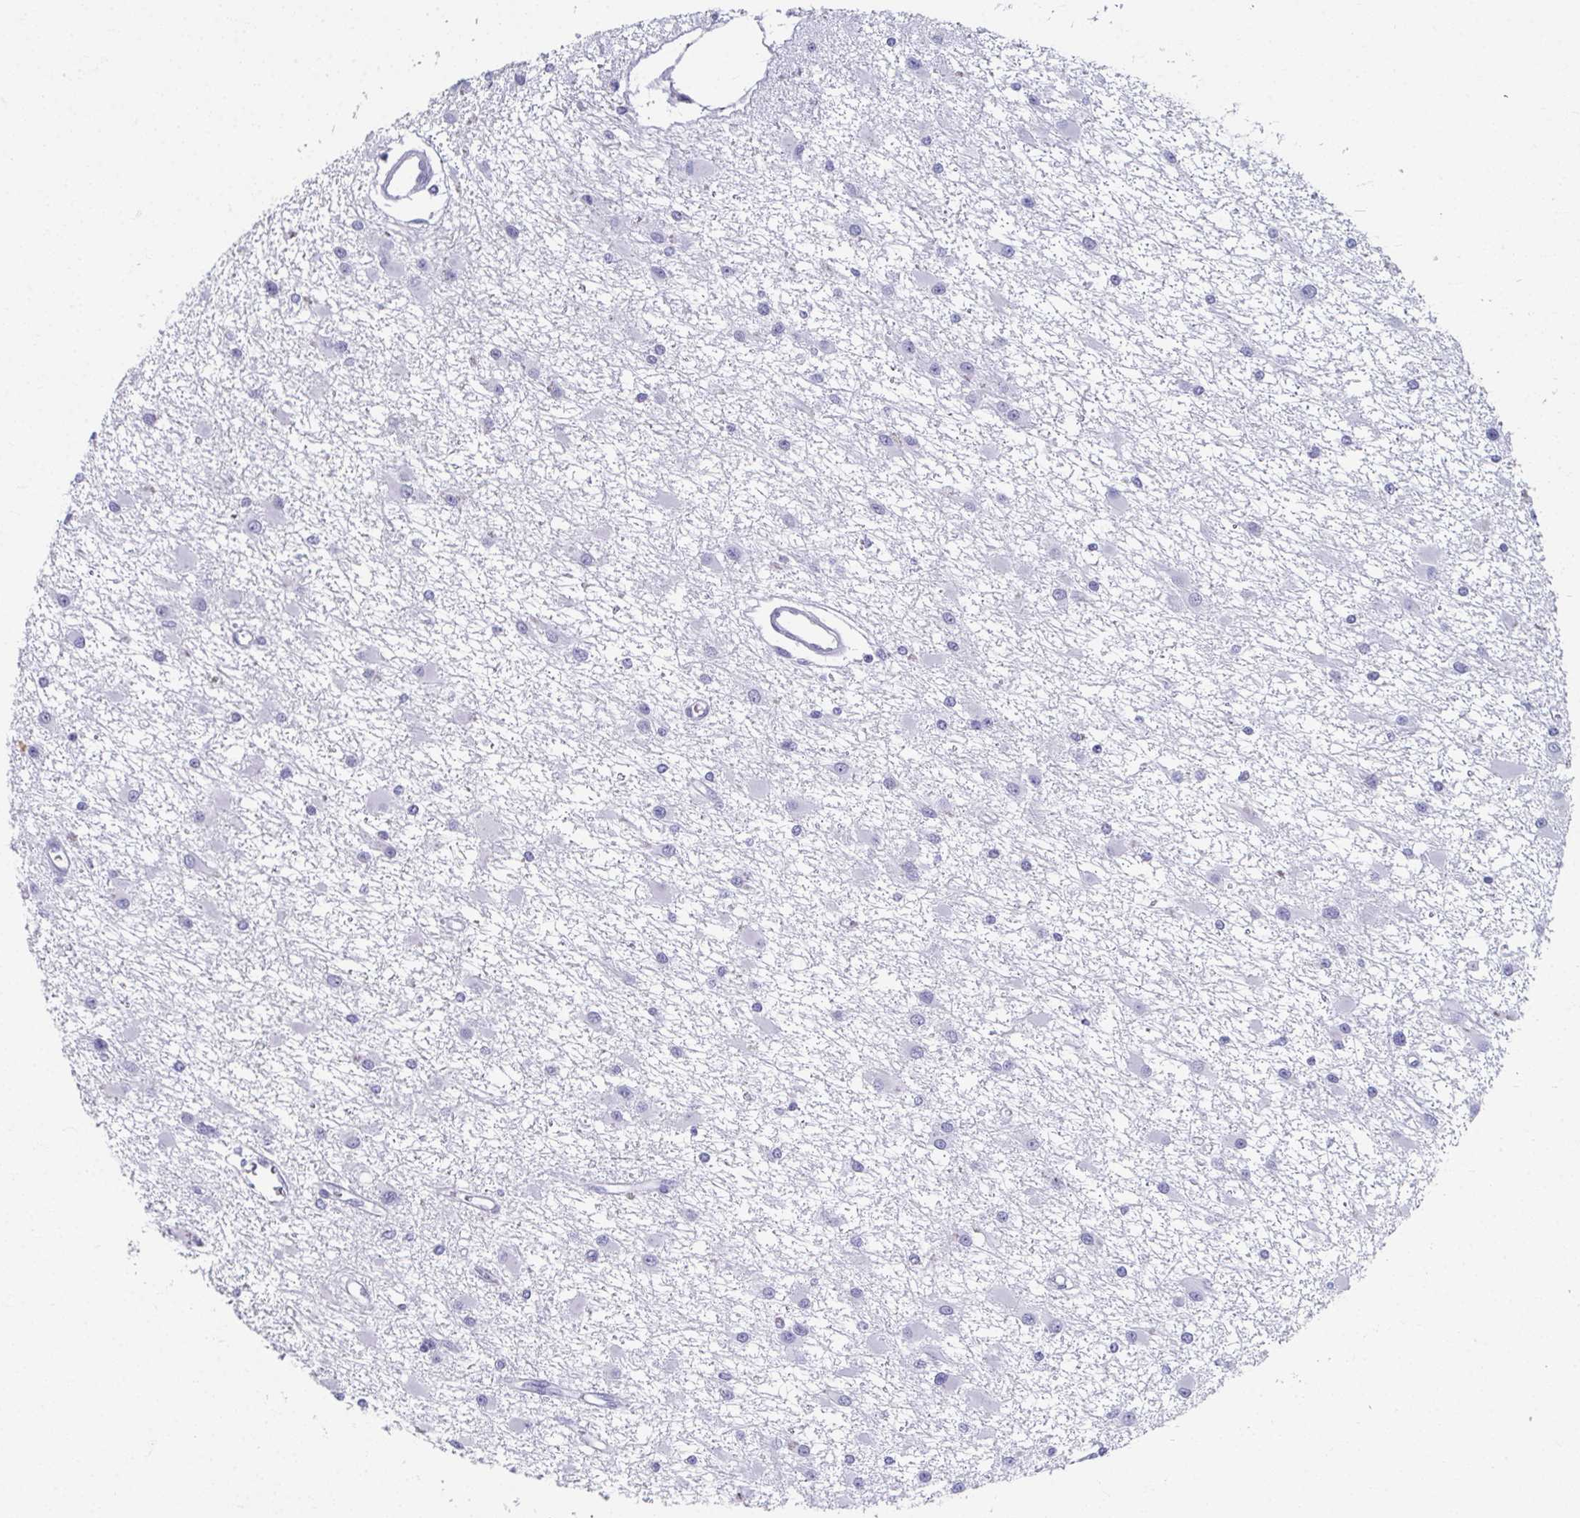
{"staining": {"intensity": "negative", "quantity": "none", "location": "none"}, "tissue": "glioma", "cell_type": "Tumor cells", "image_type": "cancer", "snomed": [{"axis": "morphology", "description": "Glioma, malignant, High grade"}, {"axis": "topography", "description": "Brain"}], "caption": "High-grade glioma (malignant) stained for a protein using IHC exhibits no expression tumor cells.", "gene": "GHRL", "patient": {"sex": "male", "age": 54}}